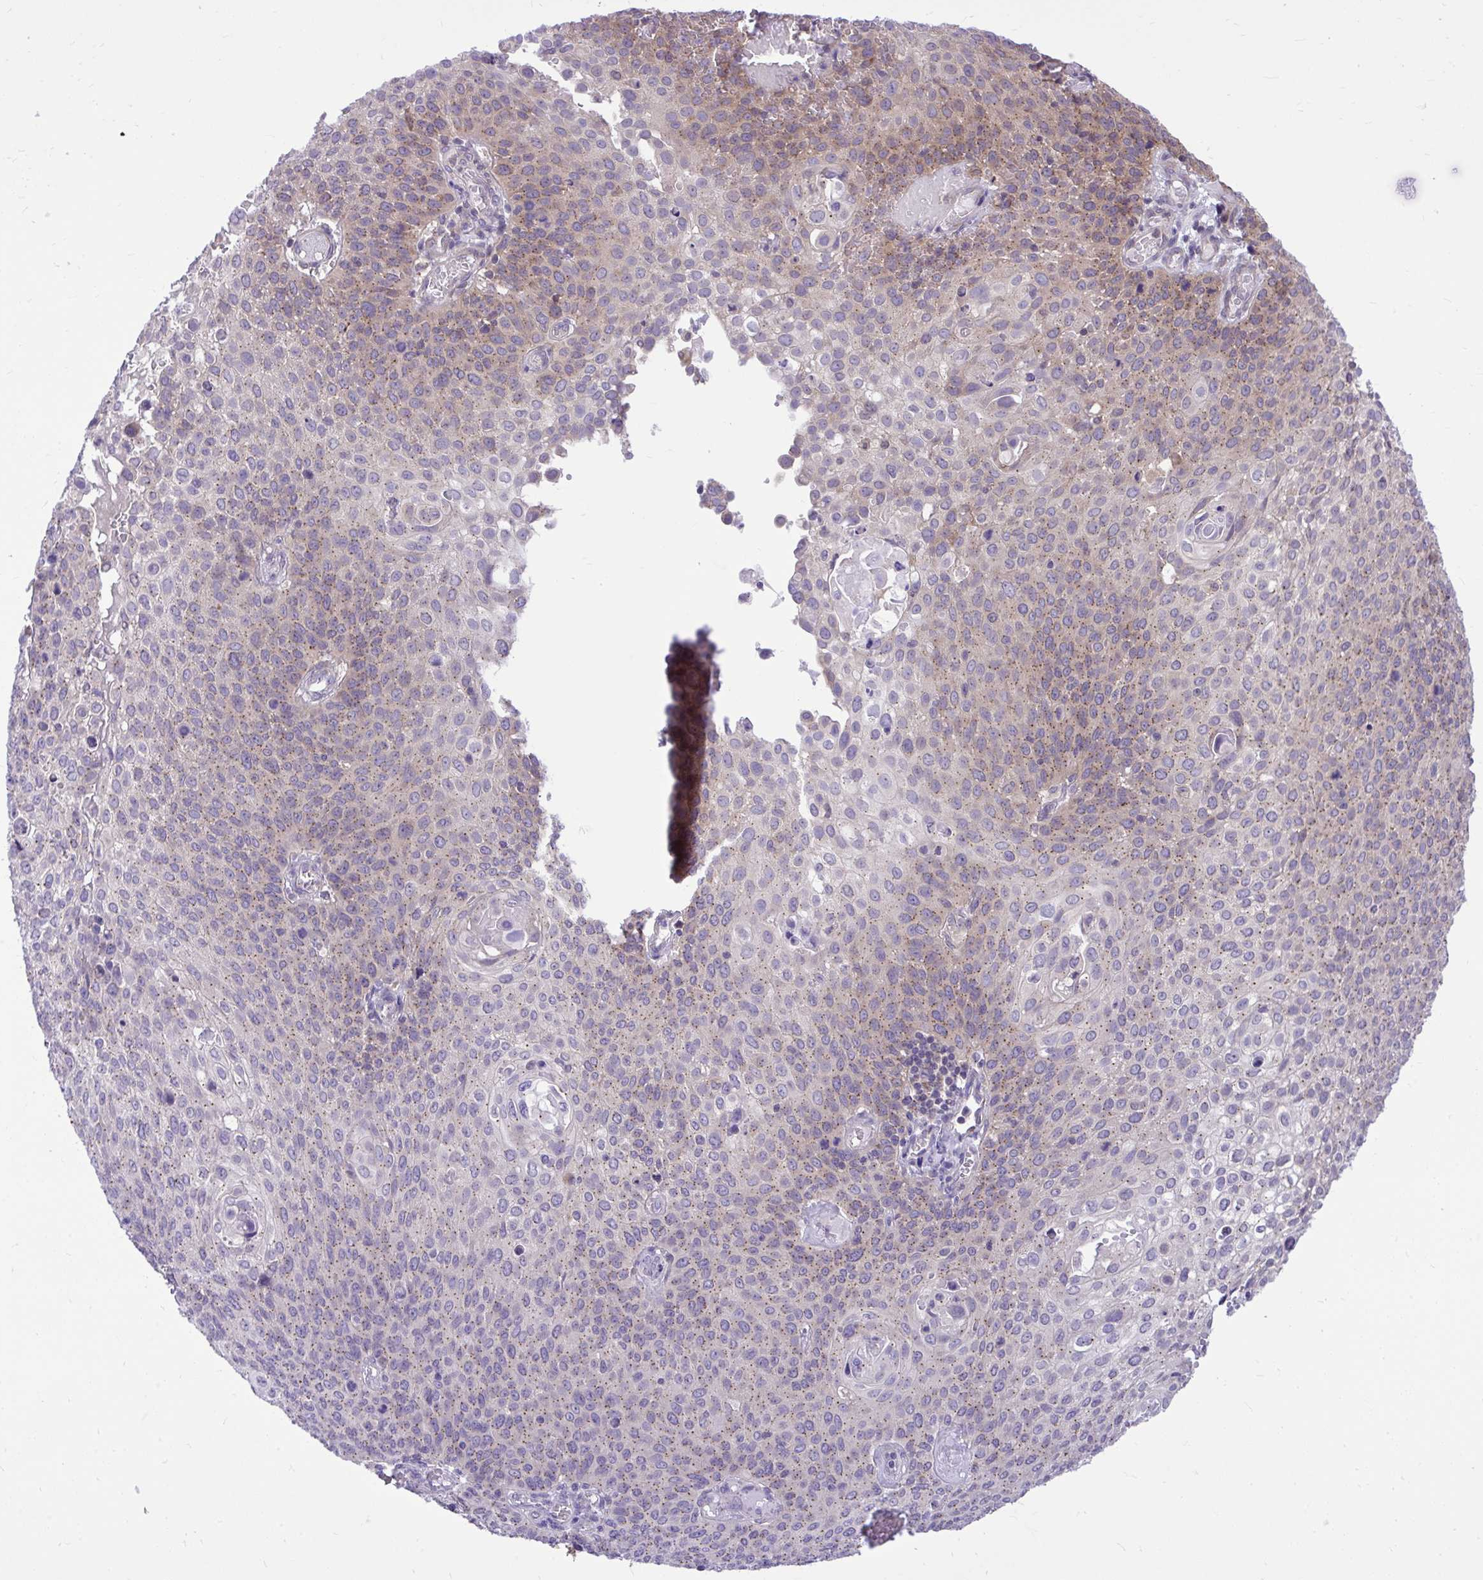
{"staining": {"intensity": "weak", "quantity": "25%-75%", "location": "cytoplasmic/membranous"}, "tissue": "cervical cancer", "cell_type": "Tumor cells", "image_type": "cancer", "snomed": [{"axis": "morphology", "description": "Squamous cell carcinoma, NOS"}, {"axis": "topography", "description": "Cervix"}], "caption": "High-magnification brightfield microscopy of cervical squamous cell carcinoma stained with DAB (3,3'-diaminobenzidine) (brown) and counterstained with hematoxylin (blue). tumor cells exhibit weak cytoplasmic/membranous expression is identified in about25%-75% of cells. Immunohistochemistry (ihc) stains the protein in brown and the nuclei are stained blue.", "gene": "CEACAM18", "patient": {"sex": "female", "age": 65}}